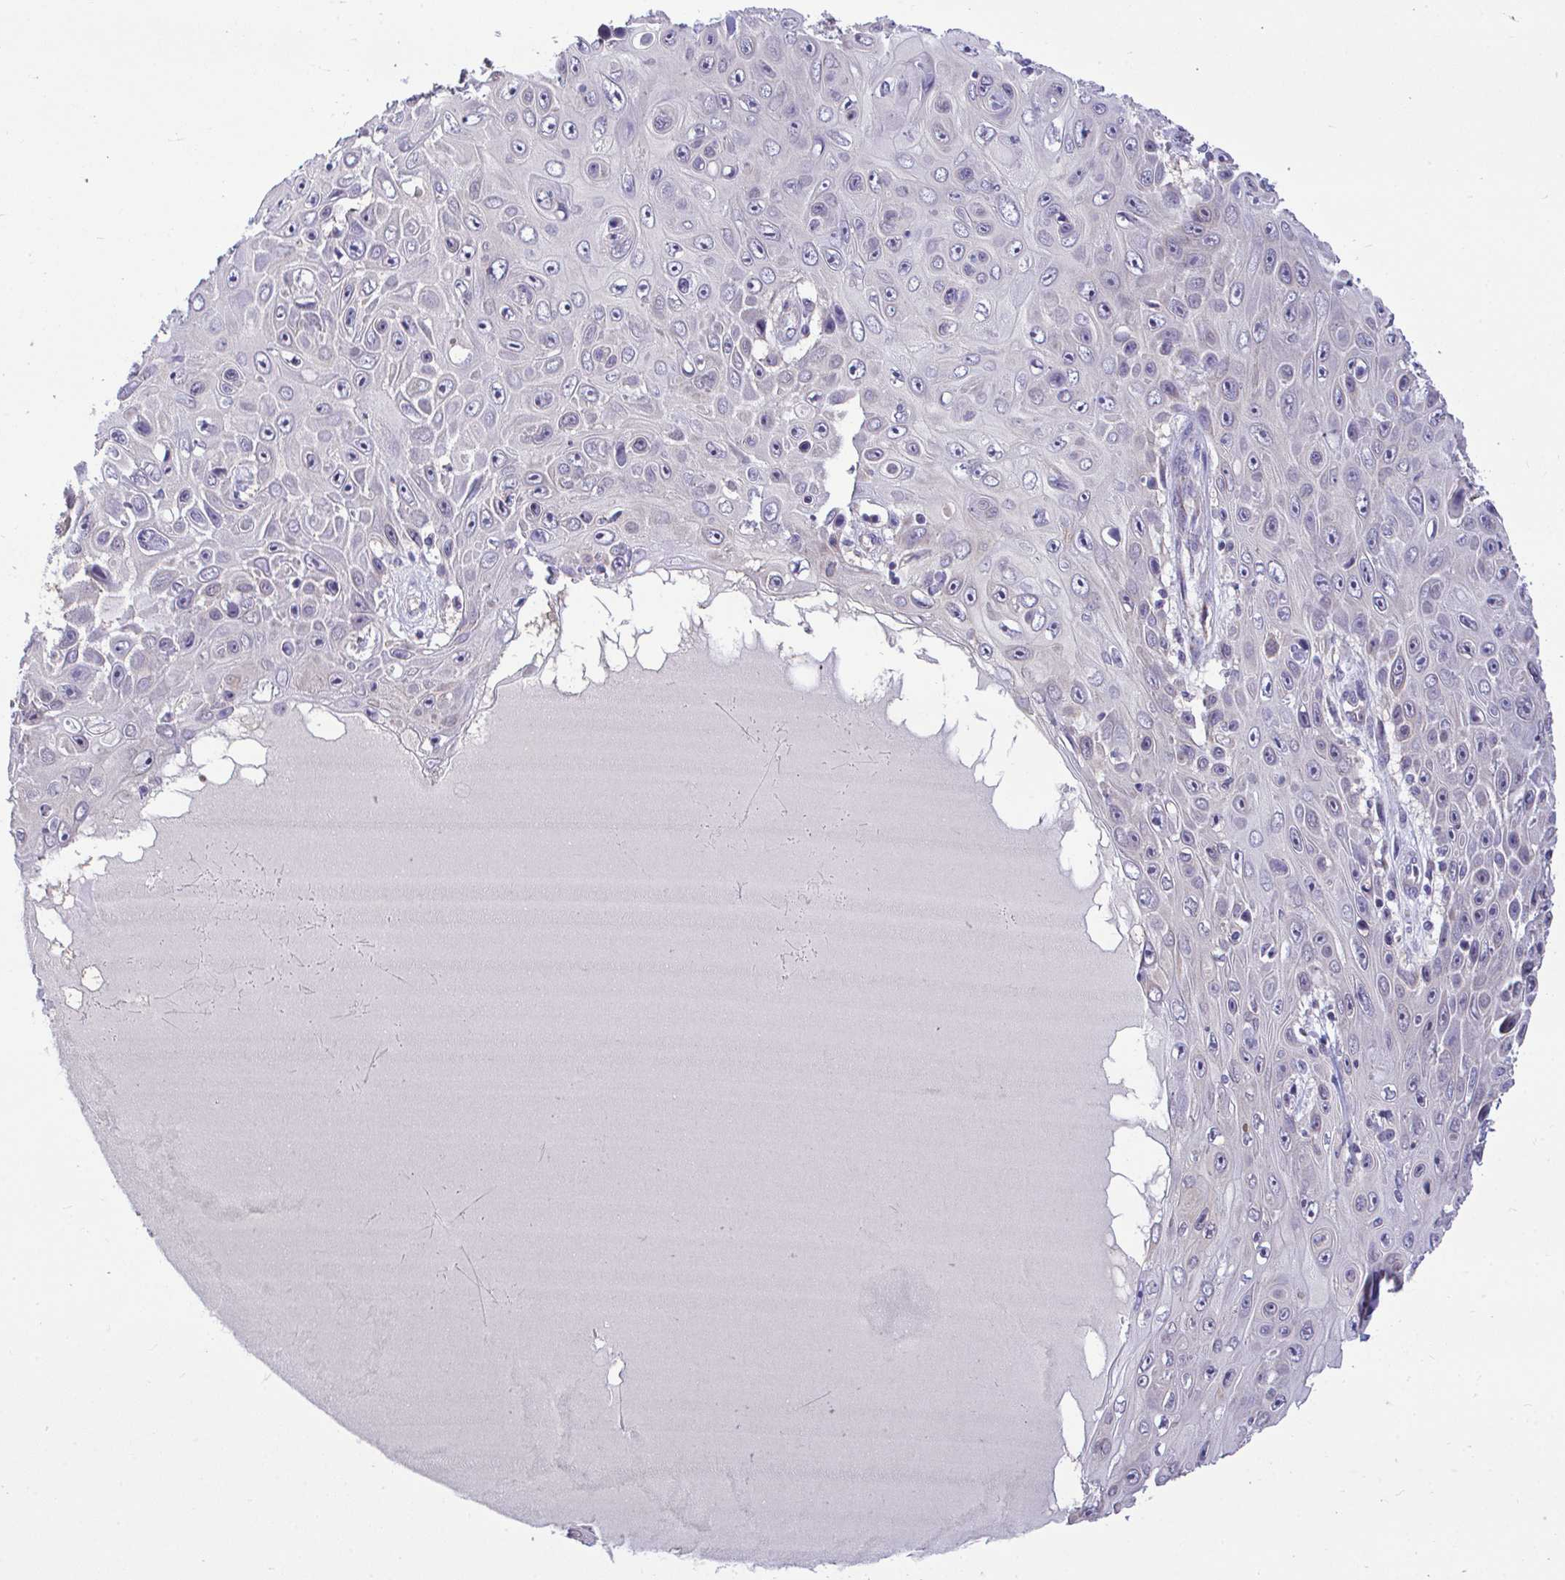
{"staining": {"intensity": "negative", "quantity": "none", "location": "none"}, "tissue": "skin cancer", "cell_type": "Tumor cells", "image_type": "cancer", "snomed": [{"axis": "morphology", "description": "Squamous cell carcinoma, NOS"}, {"axis": "topography", "description": "Skin"}], "caption": "This is an immunohistochemistry (IHC) image of skin squamous cell carcinoma. There is no positivity in tumor cells.", "gene": "SARS2", "patient": {"sex": "male", "age": 82}}